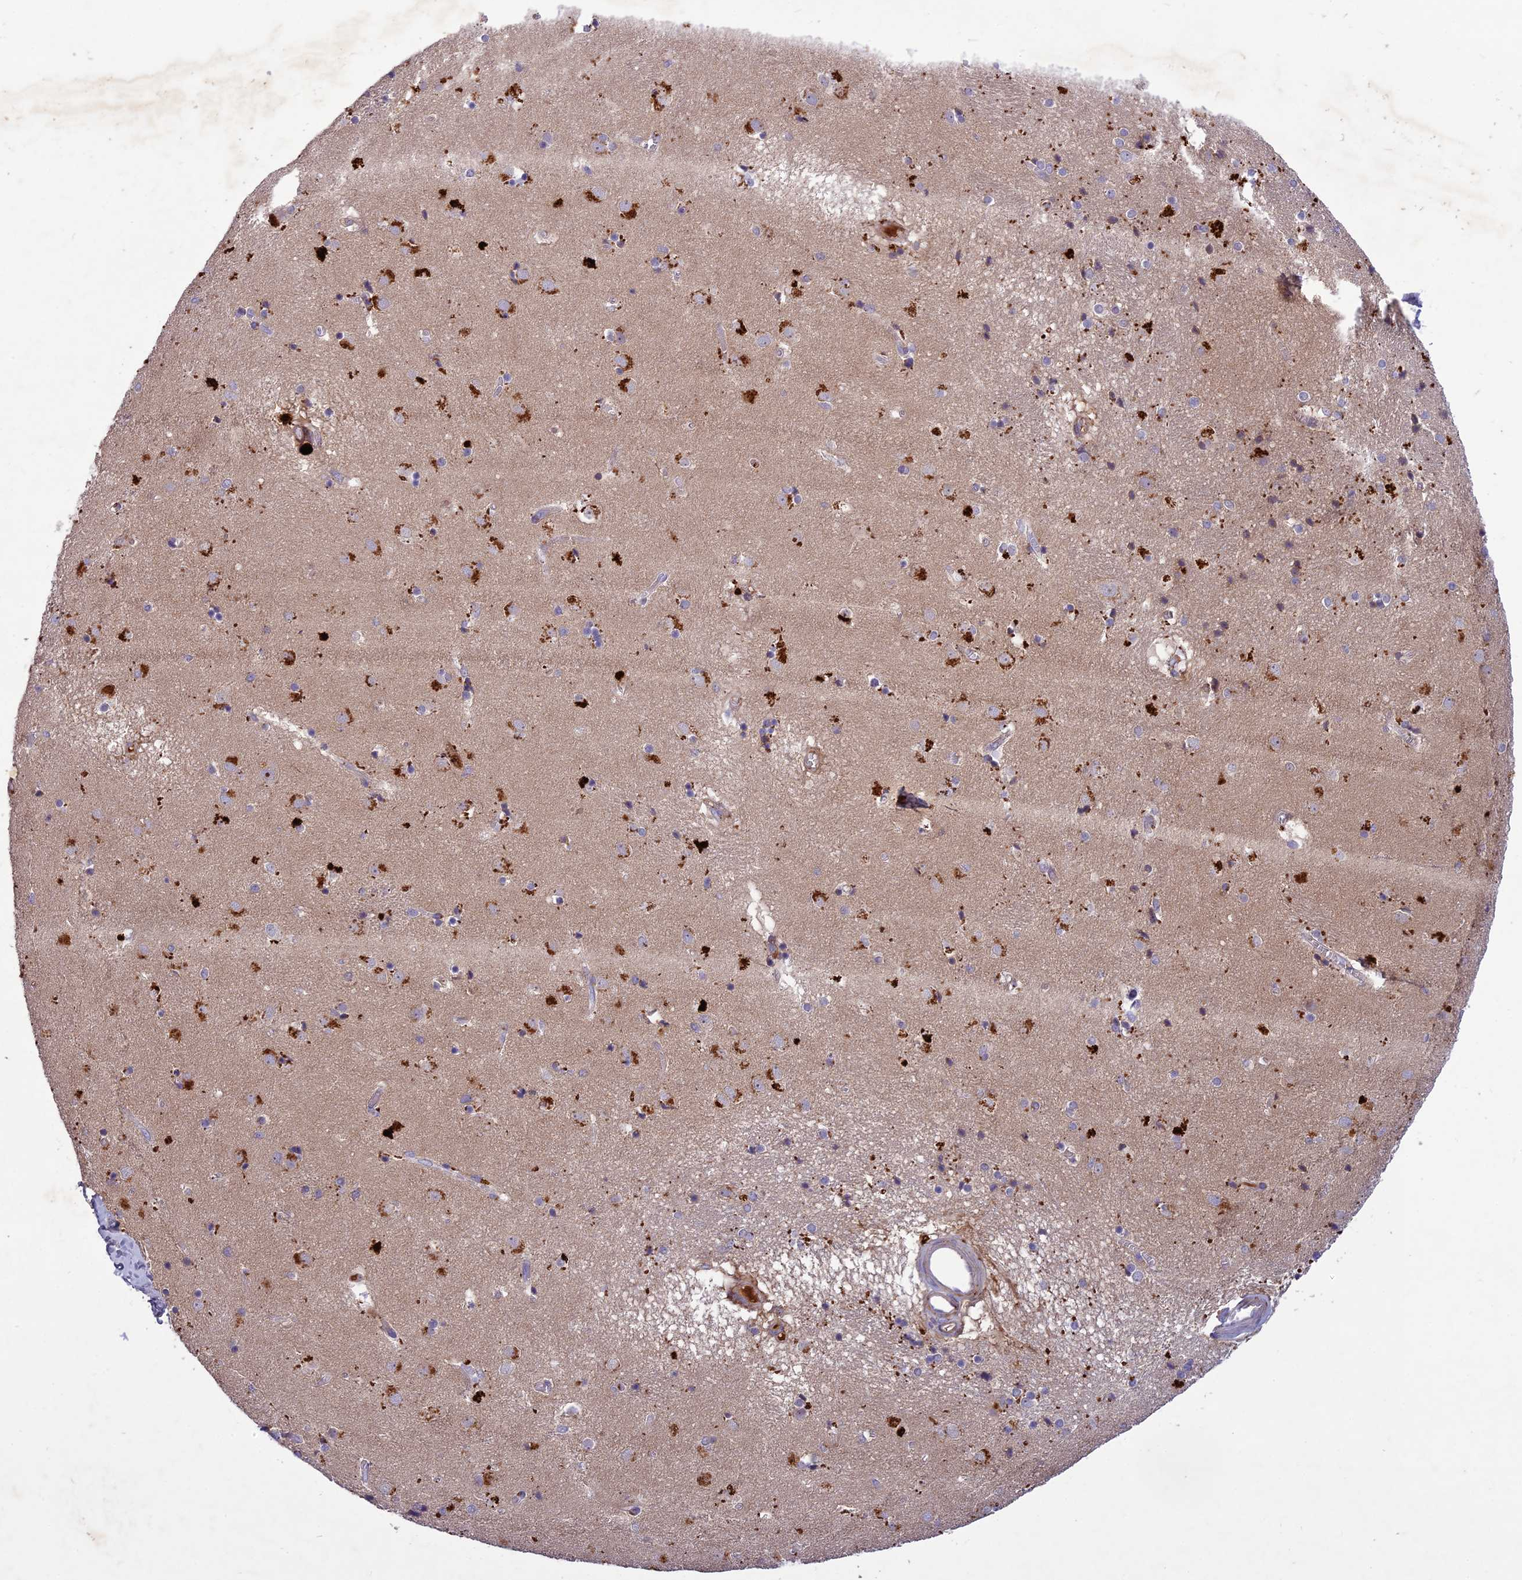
{"staining": {"intensity": "negative", "quantity": "none", "location": "none"}, "tissue": "caudate", "cell_type": "Glial cells", "image_type": "normal", "snomed": [{"axis": "morphology", "description": "Normal tissue, NOS"}, {"axis": "topography", "description": "Lateral ventricle wall"}], "caption": "High power microscopy histopathology image of an immunohistochemistry histopathology image of unremarkable caudate, revealing no significant staining in glial cells.", "gene": "ADO", "patient": {"sex": "male", "age": 70}}